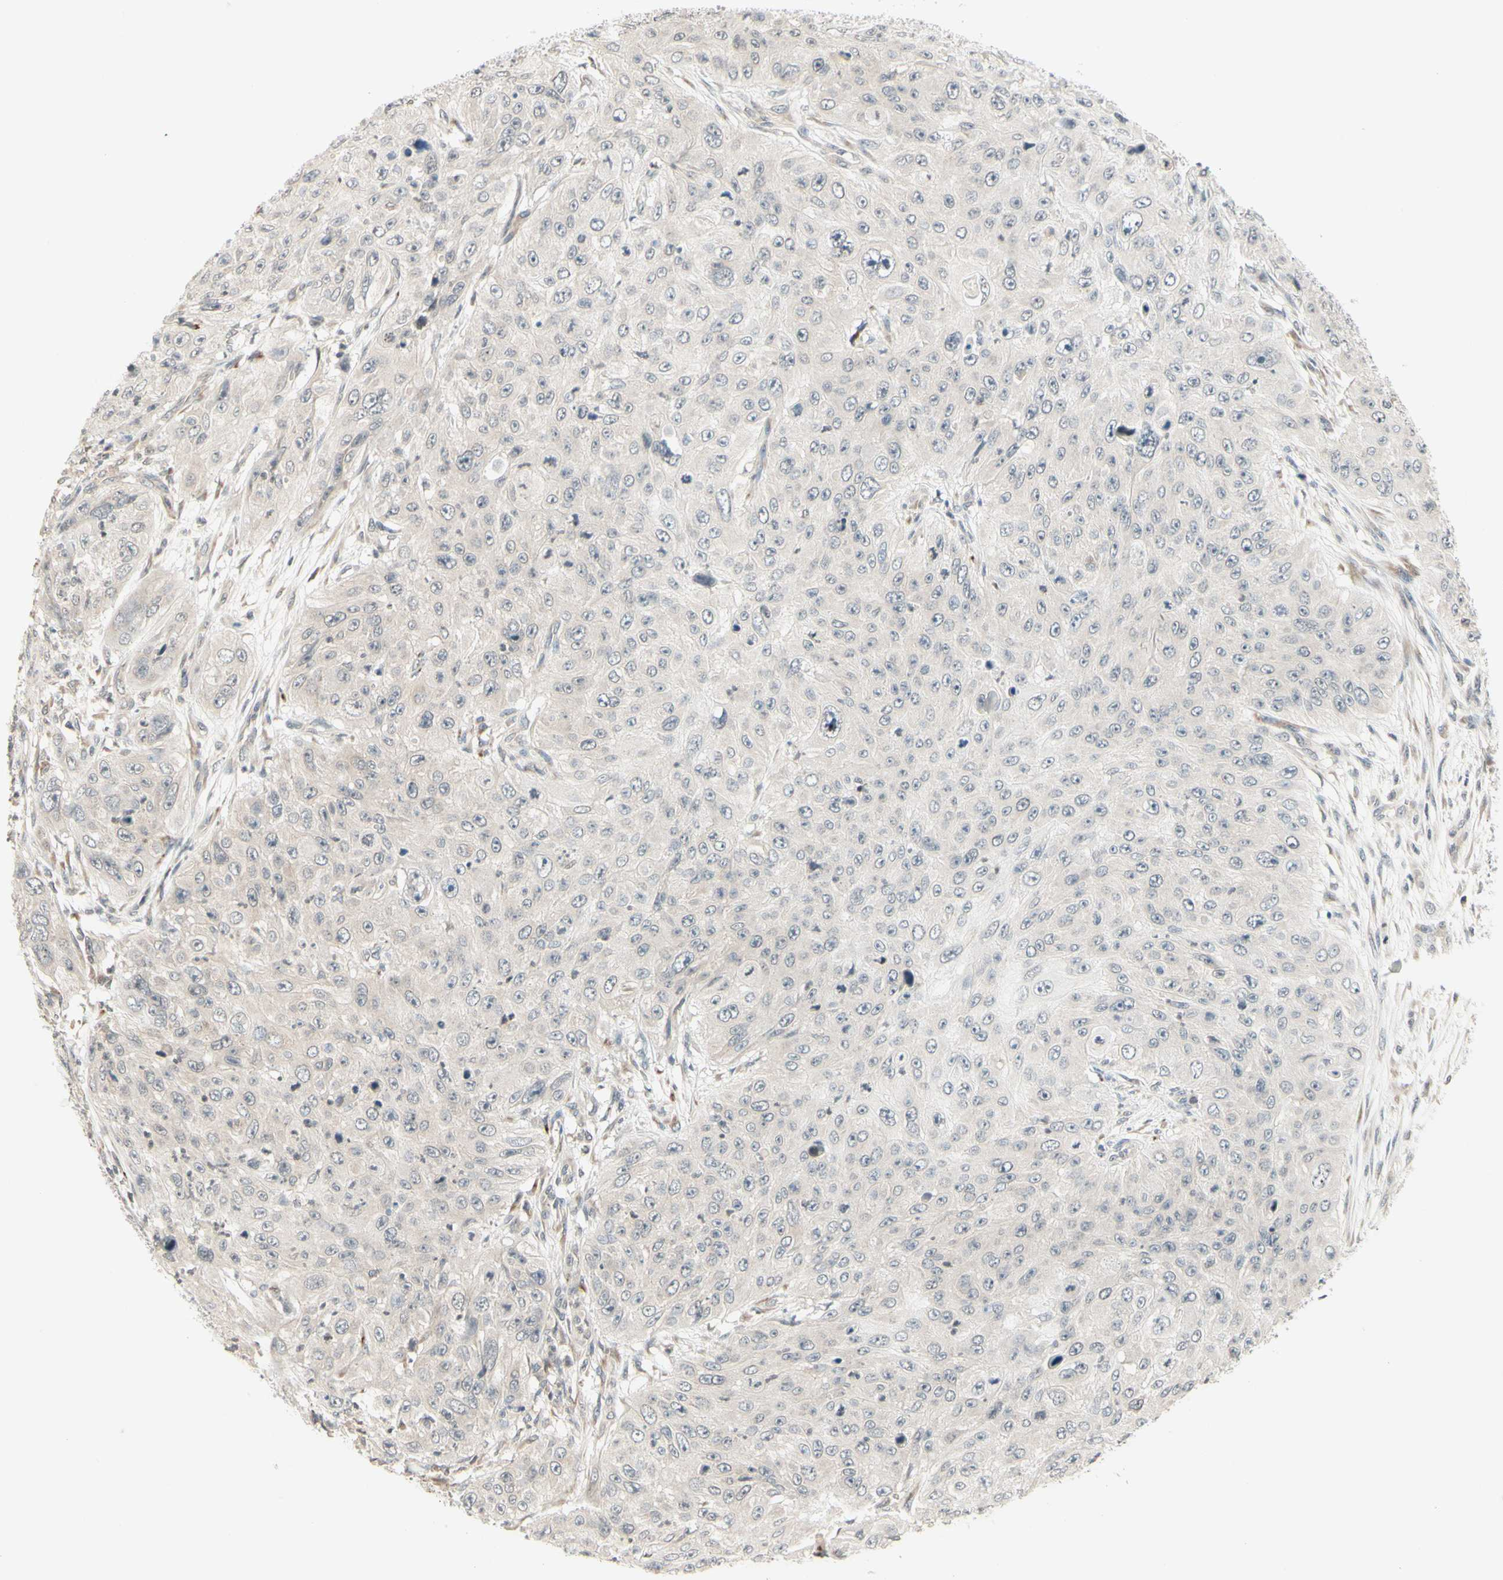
{"staining": {"intensity": "negative", "quantity": "none", "location": "none"}, "tissue": "skin cancer", "cell_type": "Tumor cells", "image_type": "cancer", "snomed": [{"axis": "morphology", "description": "Squamous cell carcinoma, NOS"}, {"axis": "topography", "description": "Skin"}], "caption": "High magnification brightfield microscopy of skin squamous cell carcinoma stained with DAB (3,3'-diaminobenzidine) (brown) and counterstained with hematoxylin (blue): tumor cells show no significant staining.", "gene": "ZW10", "patient": {"sex": "female", "age": 80}}